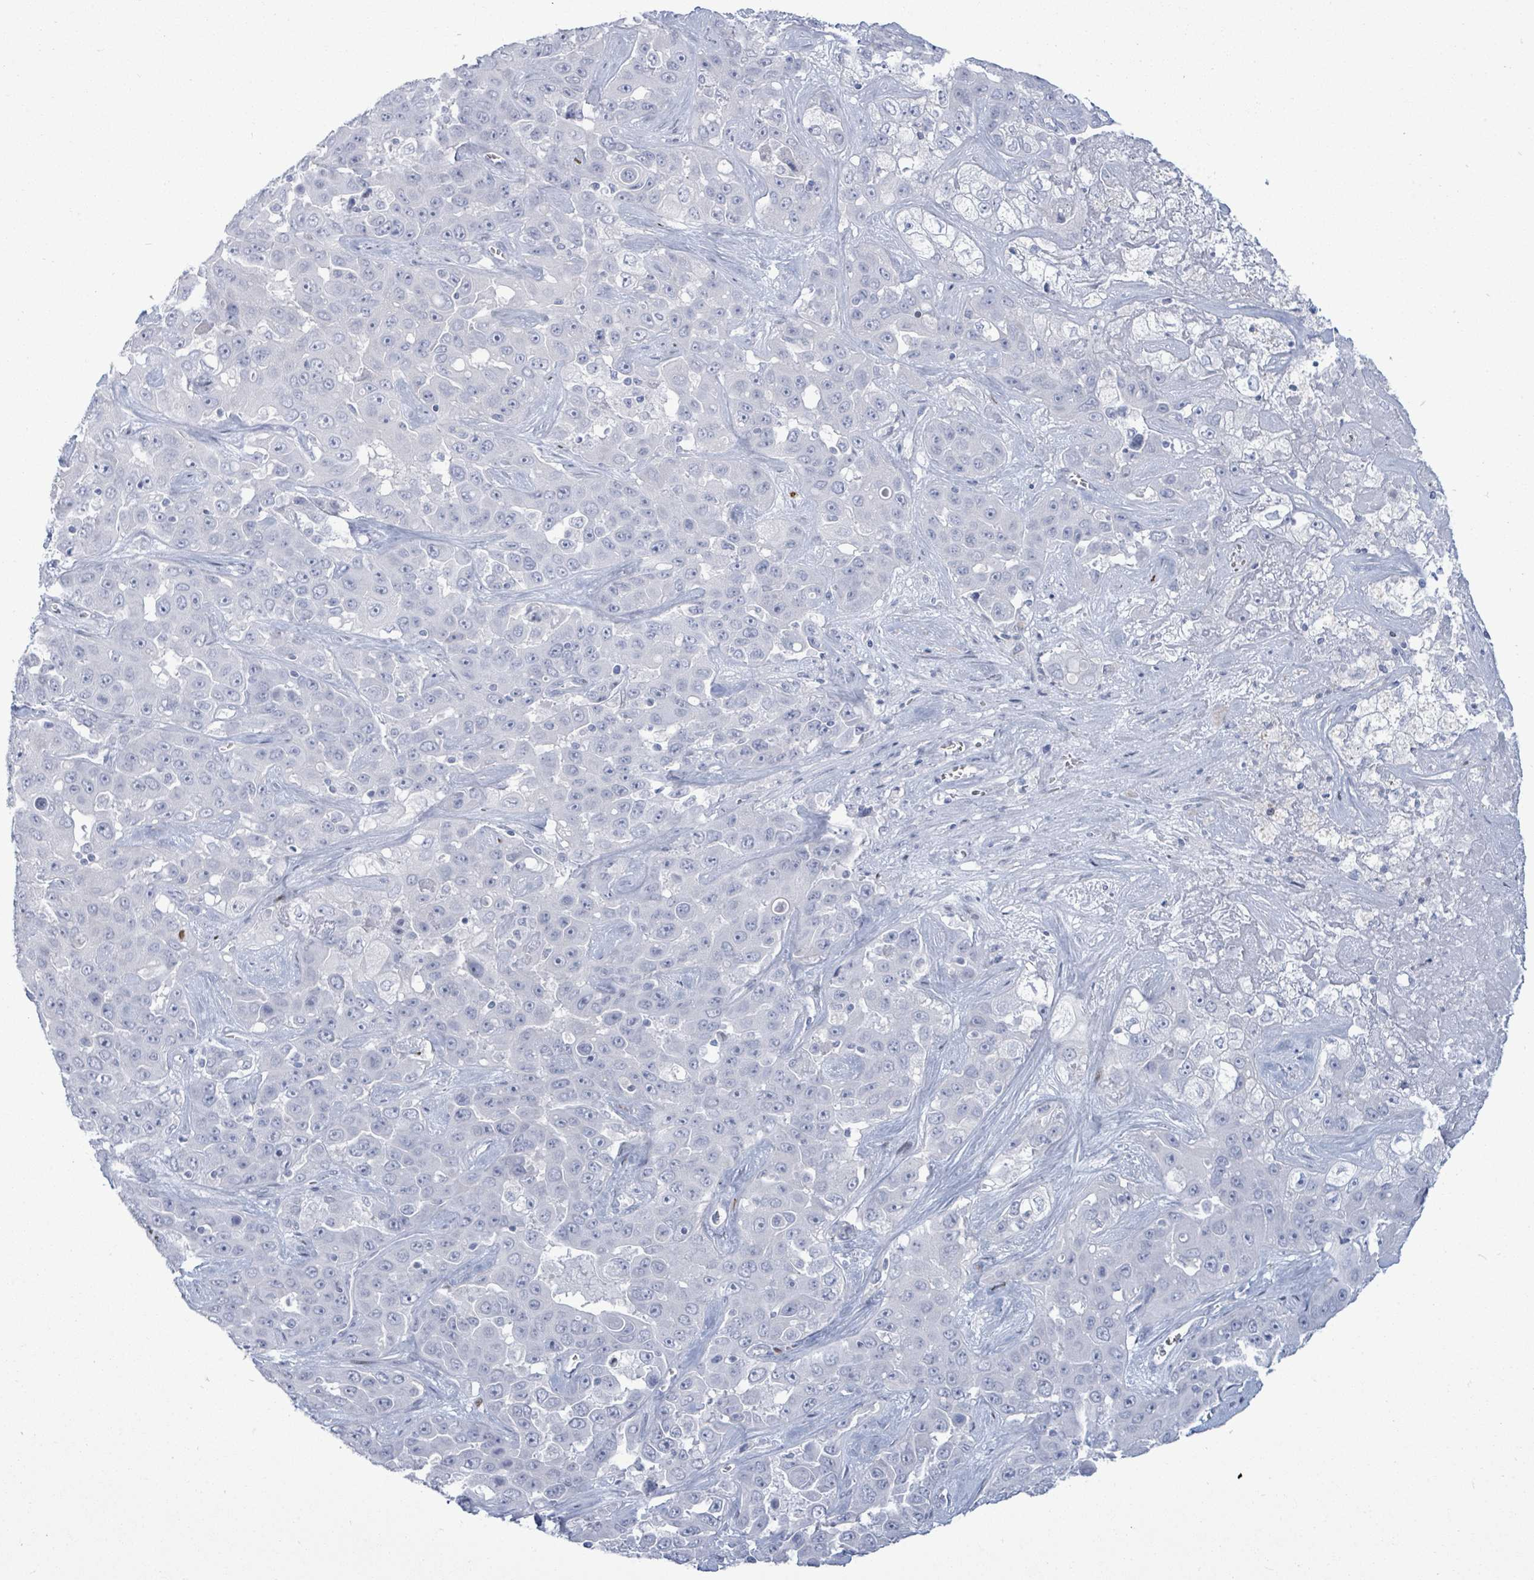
{"staining": {"intensity": "negative", "quantity": "none", "location": "none"}, "tissue": "liver cancer", "cell_type": "Tumor cells", "image_type": "cancer", "snomed": [{"axis": "morphology", "description": "Cholangiocarcinoma"}, {"axis": "topography", "description": "Liver"}], "caption": "An image of human liver cancer is negative for staining in tumor cells.", "gene": "MALL", "patient": {"sex": "female", "age": 52}}